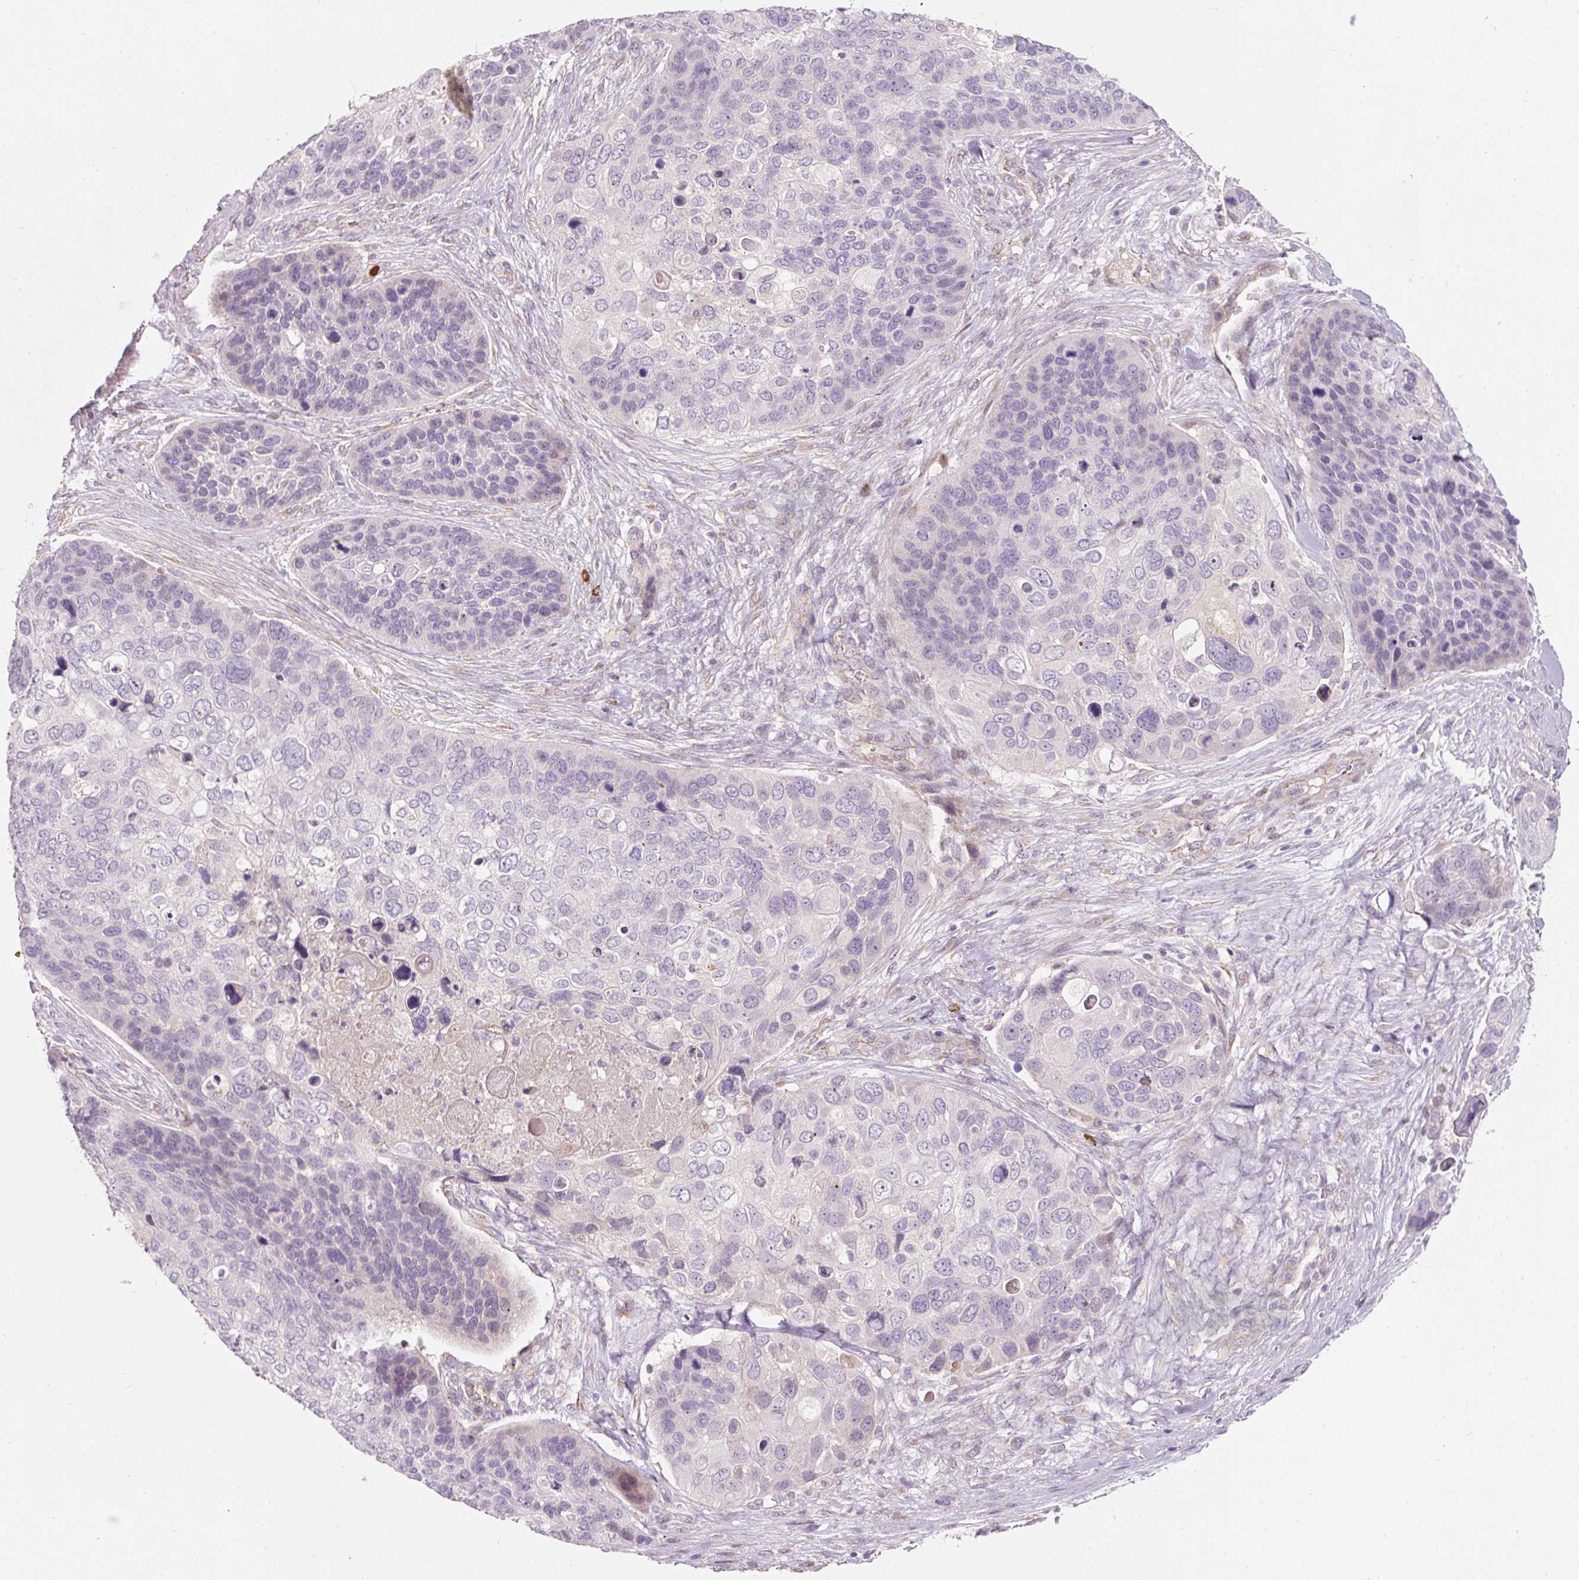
{"staining": {"intensity": "negative", "quantity": "none", "location": "none"}, "tissue": "skin cancer", "cell_type": "Tumor cells", "image_type": "cancer", "snomed": [{"axis": "morphology", "description": "Basal cell carcinoma"}, {"axis": "topography", "description": "Skin"}], "caption": "The image demonstrates no staining of tumor cells in basal cell carcinoma (skin).", "gene": "NBPF11", "patient": {"sex": "female", "age": 74}}